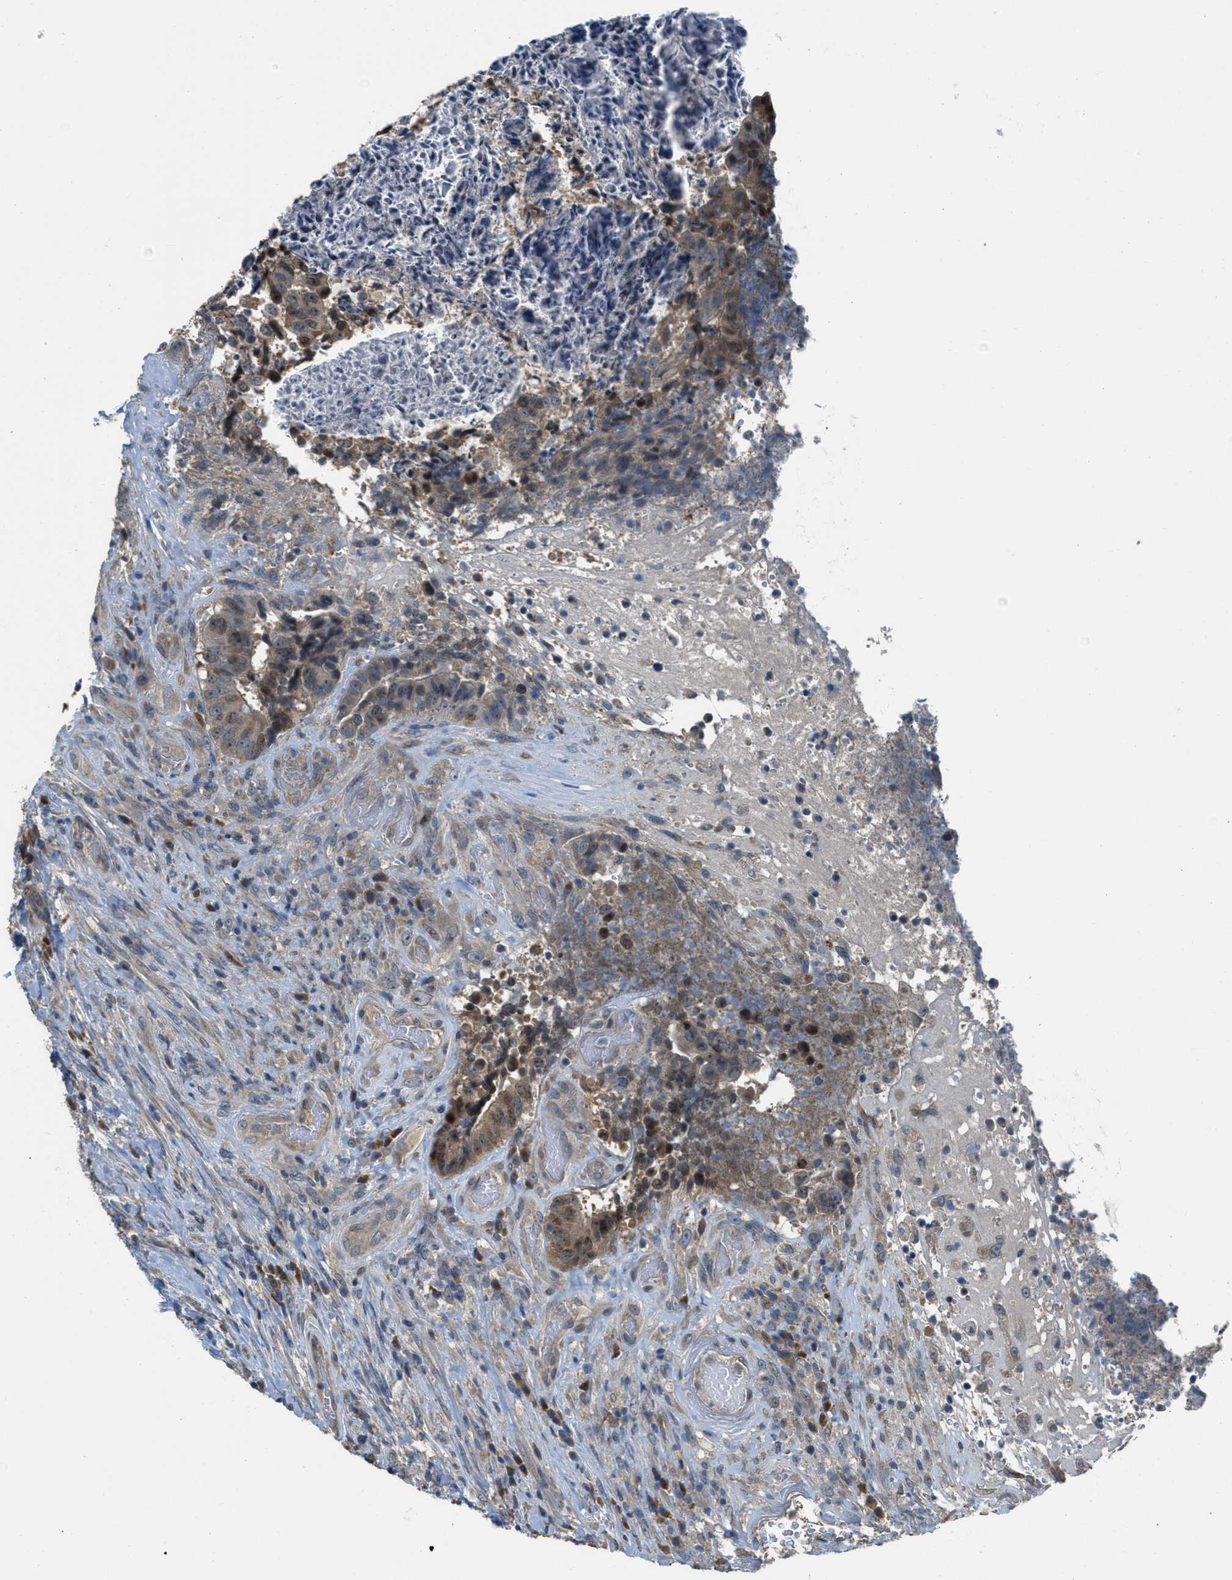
{"staining": {"intensity": "moderate", "quantity": "<25%", "location": "nuclear"}, "tissue": "colorectal cancer", "cell_type": "Tumor cells", "image_type": "cancer", "snomed": [{"axis": "morphology", "description": "Adenocarcinoma, NOS"}, {"axis": "topography", "description": "Rectum"}], "caption": "IHC of colorectal adenocarcinoma demonstrates low levels of moderate nuclear expression in about <25% of tumor cells. The staining was performed using DAB to visualize the protein expression in brown, while the nuclei were stained in blue with hematoxylin (Magnification: 20x).", "gene": "MIS18A", "patient": {"sex": "male", "age": 72}}